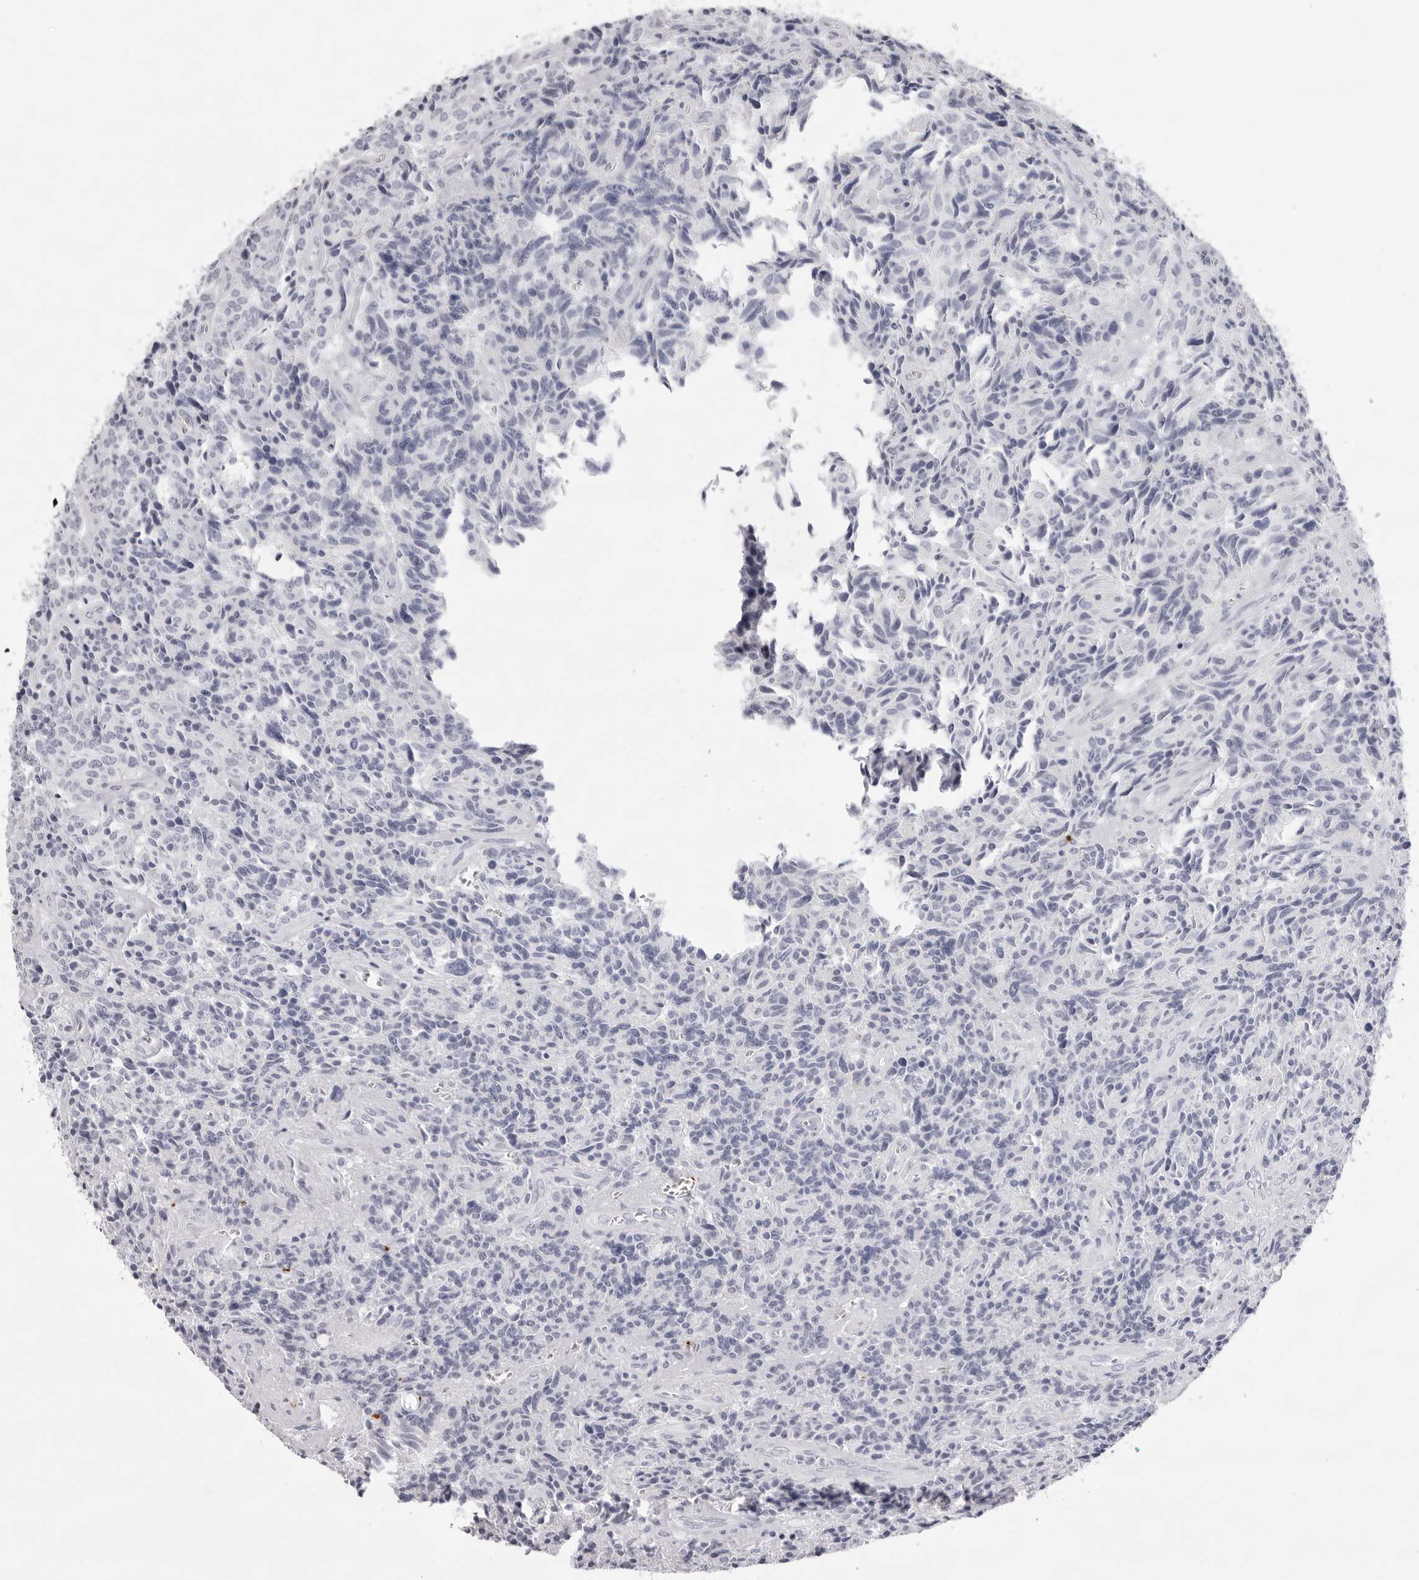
{"staining": {"intensity": "negative", "quantity": "none", "location": "none"}, "tissue": "carcinoid", "cell_type": "Tumor cells", "image_type": "cancer", "snomed": [{"axis": "morphology", "description": "Carcinoid, malignant, NOS"}, {"axis": "topography", "description": "Lung"}], "caption": "High magnification brightfield microscopy of carcinoid (malignant) stained with DAB (3,3'-diaminobenzidine) (brown) and counterstained with hematoxylin (blue): tumor cells show no significant expression.", "gene": "SPTA1", "patient": {"sex": "female", "age": 46}}